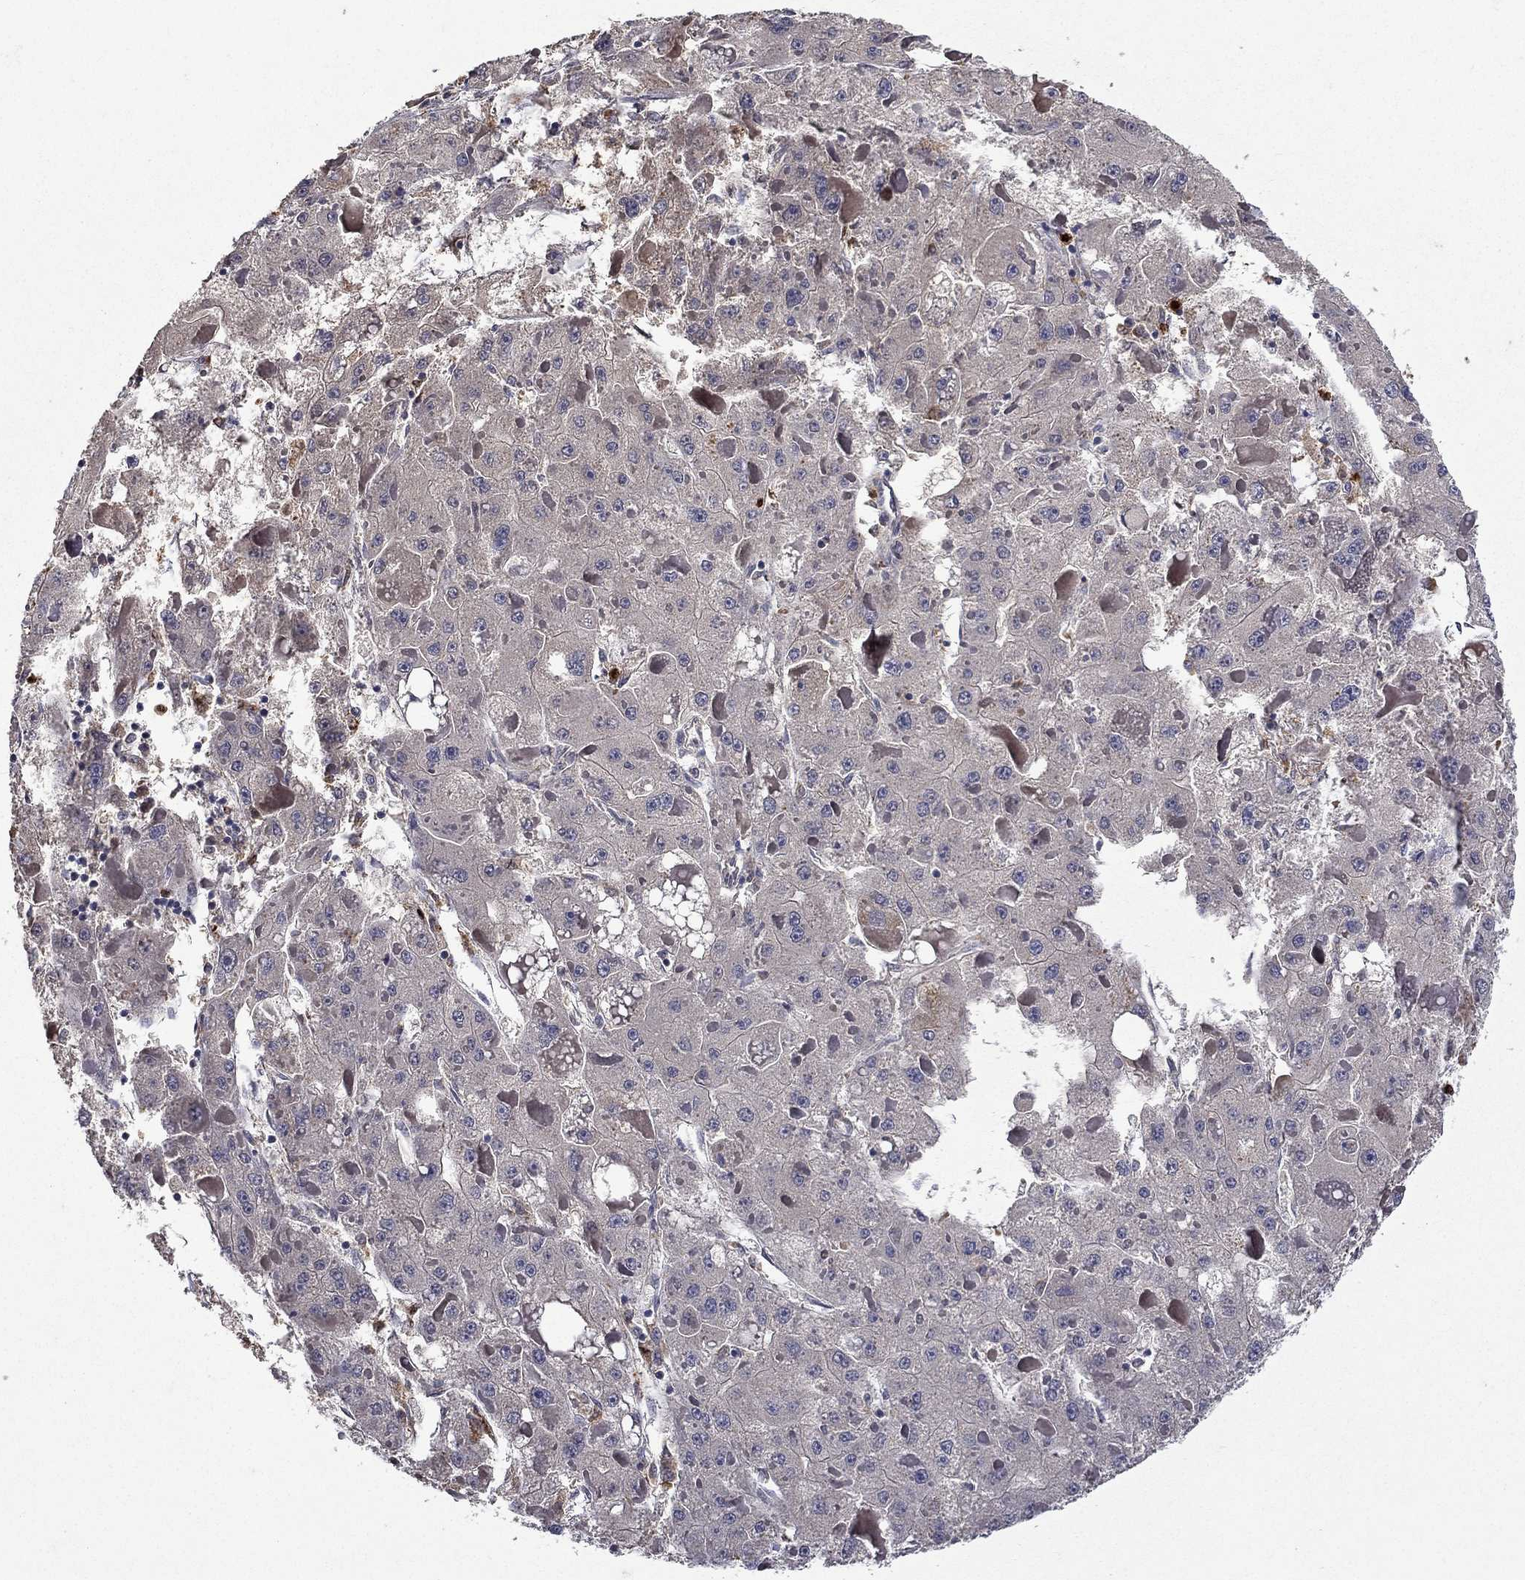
{"staining": {"intensity": "negative", "quantity": "none", "location": "none"}, "tissue": "liver cancer", "cell_type": "Tumor cells", "image_type": "cancer", "snomed": [{"axis": "morphology", "description": "Carcinoma, Hepatocellular, NOS"}, {"axis": "topography", "description": "Liver"}], "caption": "A high-resolution histopathology image shows IHC staining of liver cancer (hepatocellular carcinoma), which displays no significant expression in tumor cells.", "gene": "SATB1", "patient": {"sex": "female", "age": 73}}